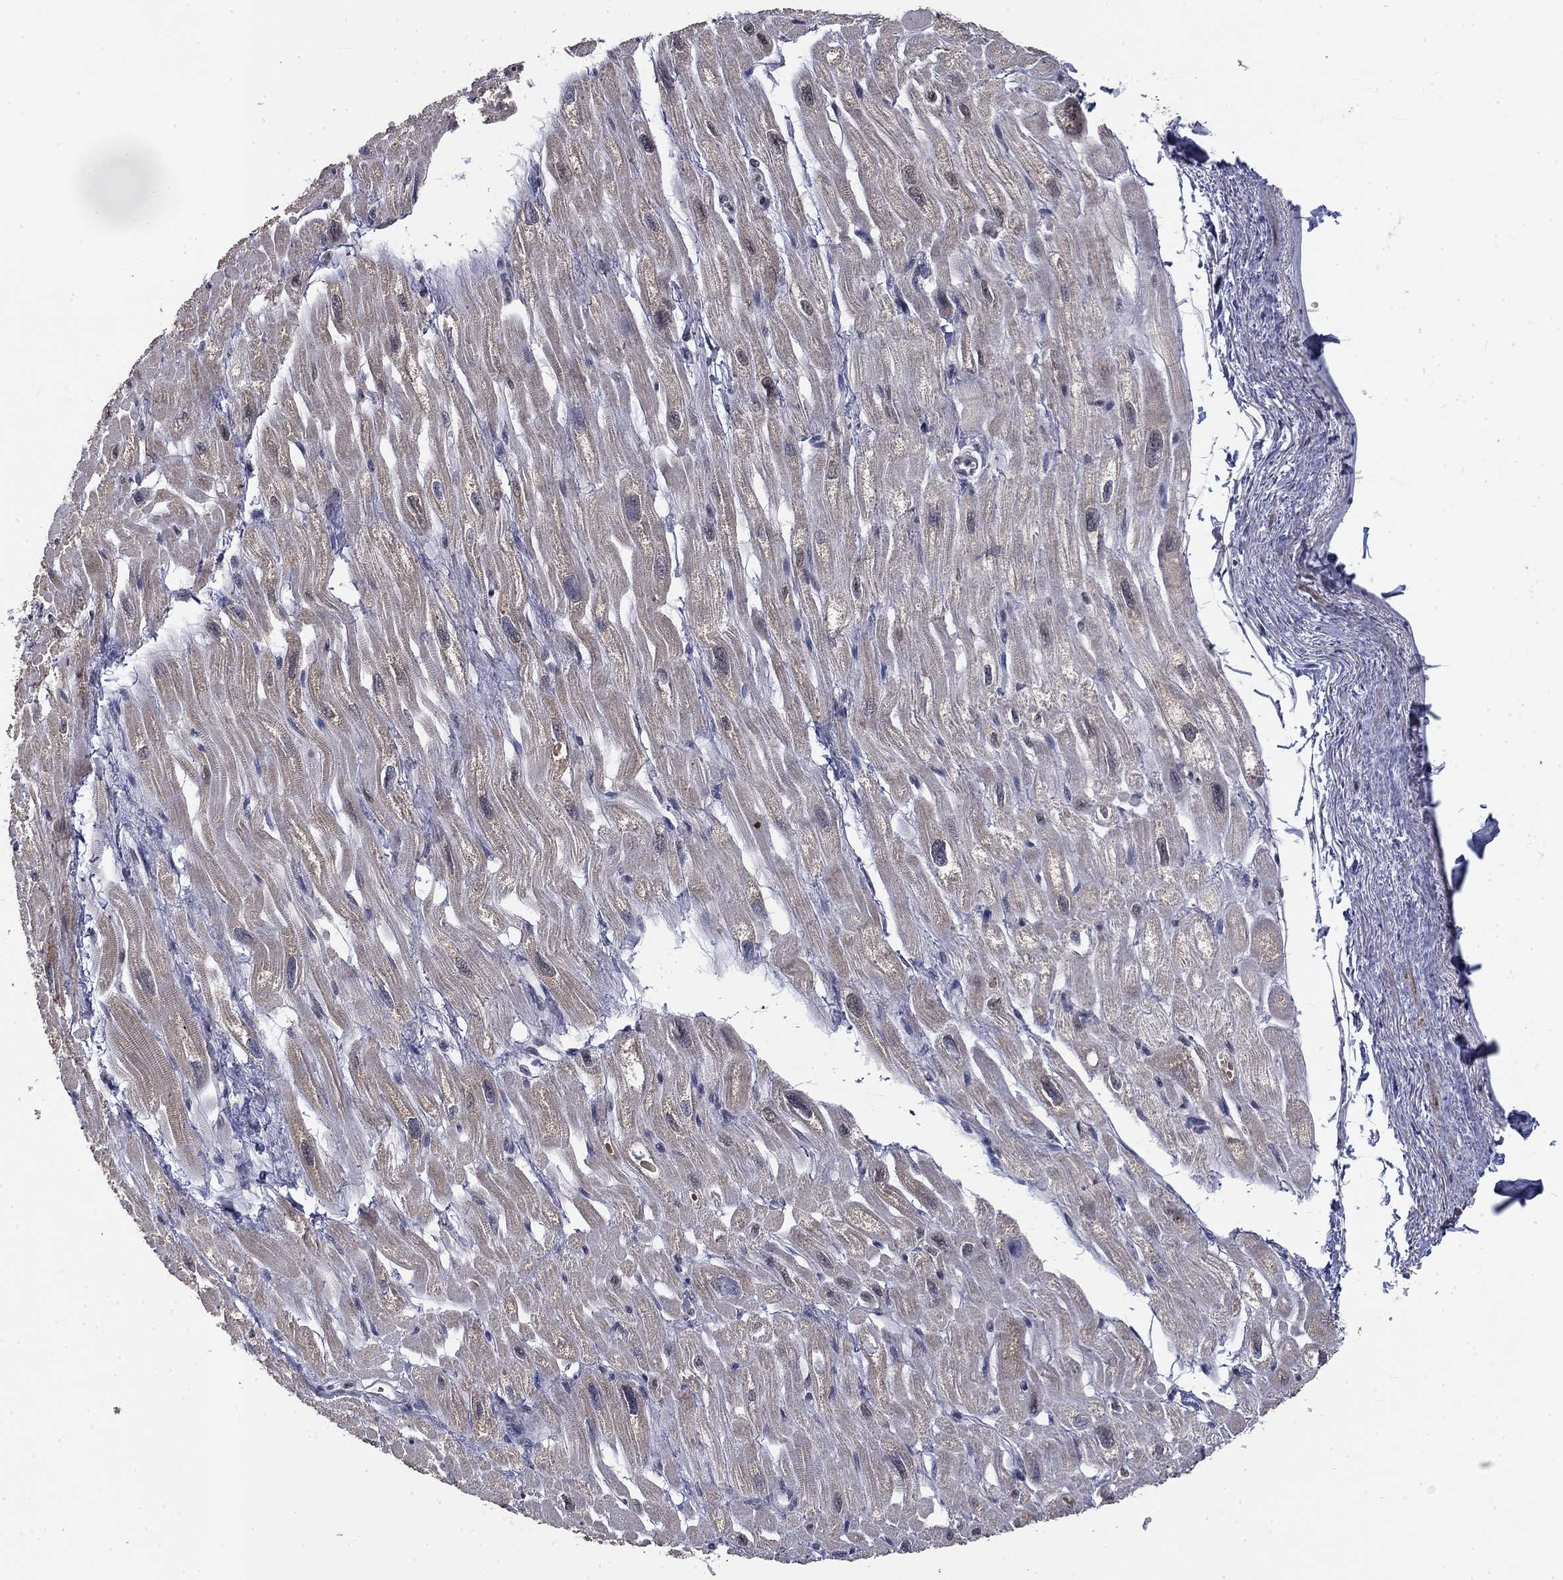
{"staining": {"intensity": "negative", "quantity": "none", "location": "none"}, "tissue": "heart muscle", "cell_type": "Cardiomyocytes", "image_type": "normal", "snomed": [{"axis": "morphology", "description": "Normal tissue, NOS"}, {"axis": "topography", "description": "Heart"}], "caption": "This is a photomicrograph of immunohistochemistry (IHC) staining of normal heart muscle, which shows no positivity in cardiomyocytes.", "gene": "SPATA33", "patient": {"sex": "male", "age": 66}}